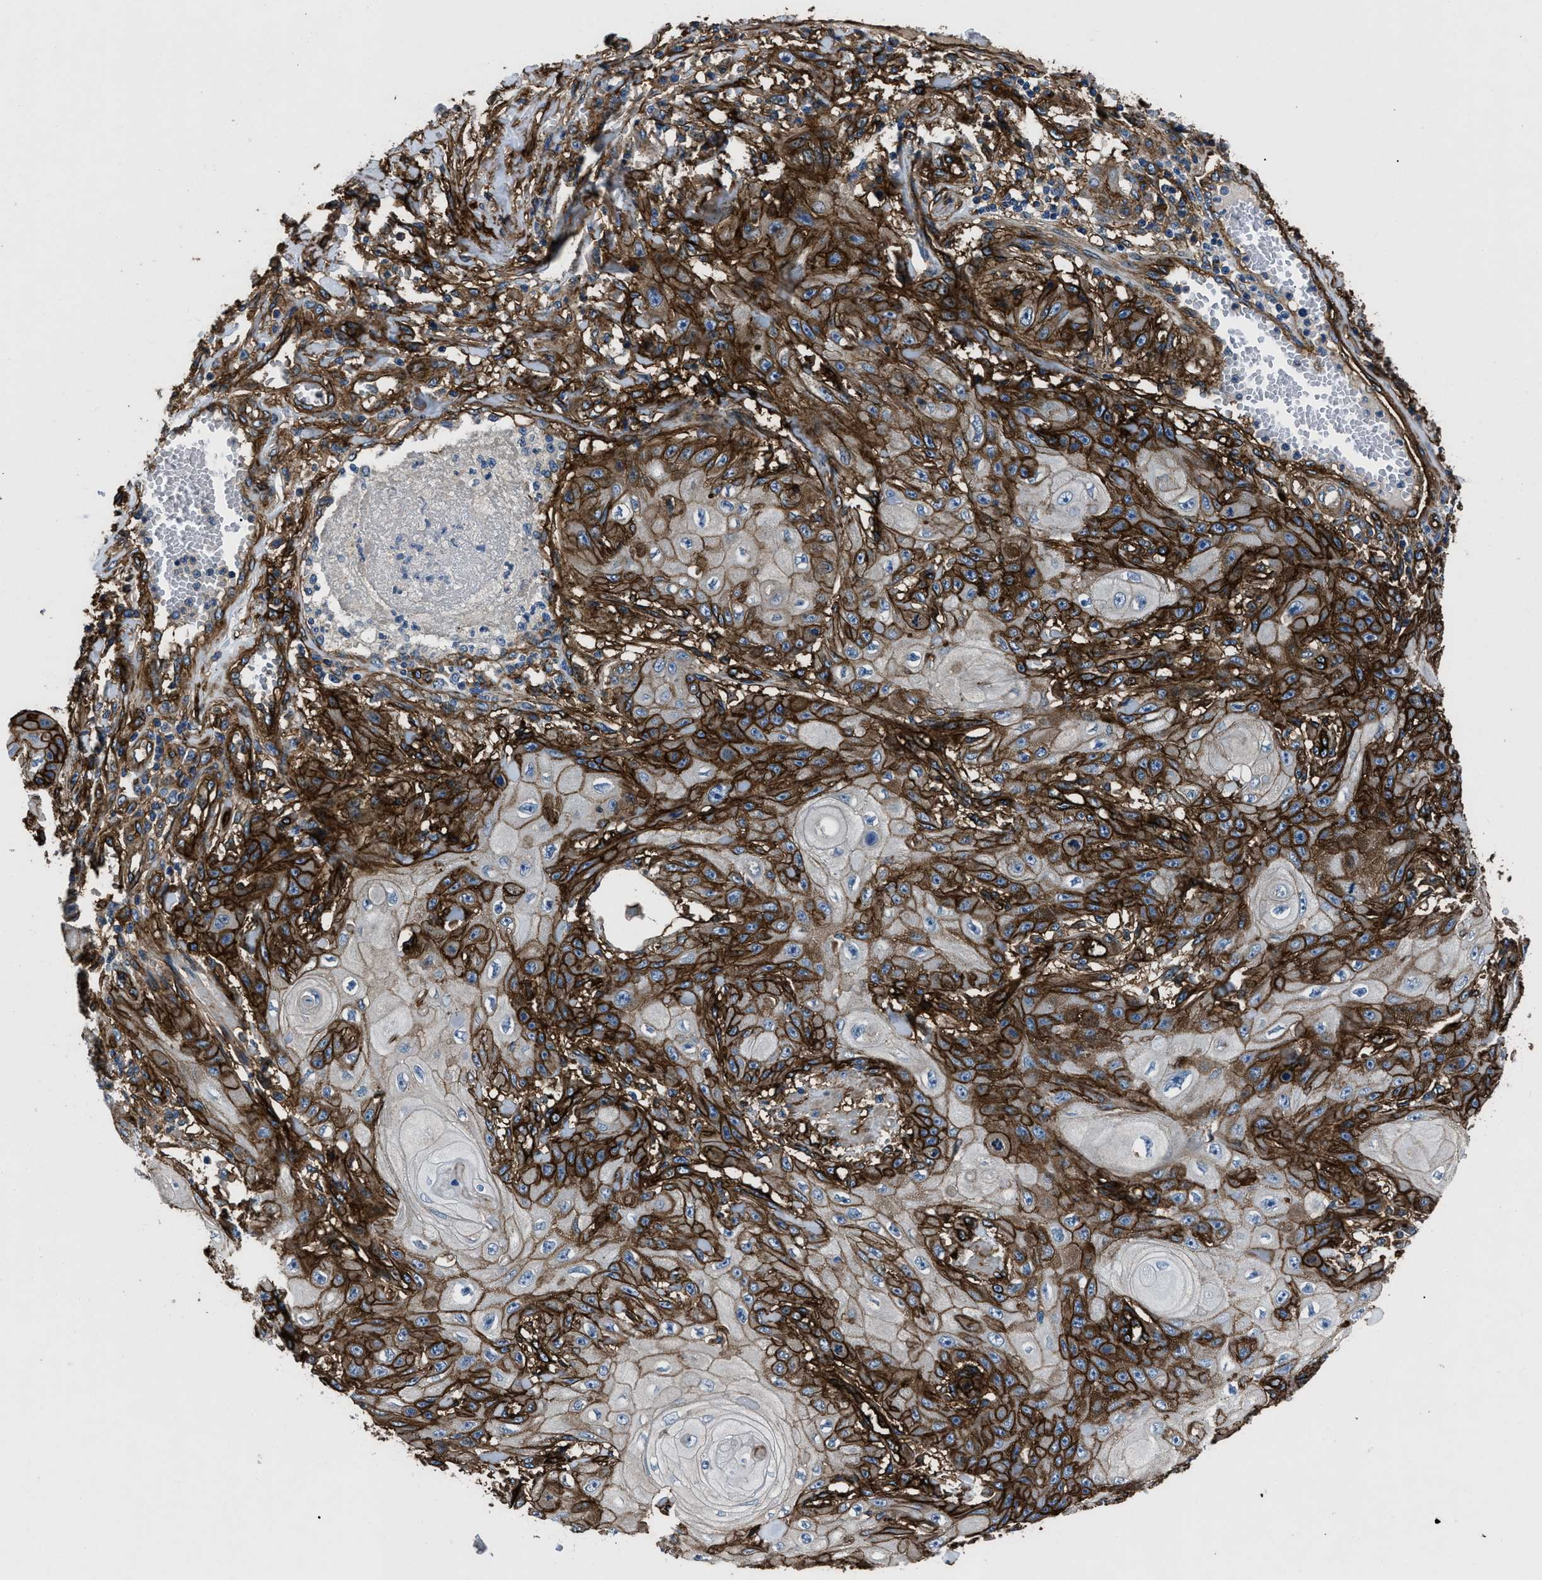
{"staining": {"intensity": "strong", "quantity": ">75%", "location": "cytoplasmic/membranous"}, "tissue": "skin cancer", "cell_type": "Tumor cells", "image_type": "cancer", "snomed": [{"axis": "morphology", "description": "Squamous cell carcinoma, NOS"}, {"axis": "topography", "description": "Skin"}], "caption": "Immunohistochemical staining of human skin cancer demonstrates high levels of strong cytoplasmic/membranous protein staining in about >75% of tumor cells.", "gene": "CD276", "patient": {"sex": "male", "age": 74}}